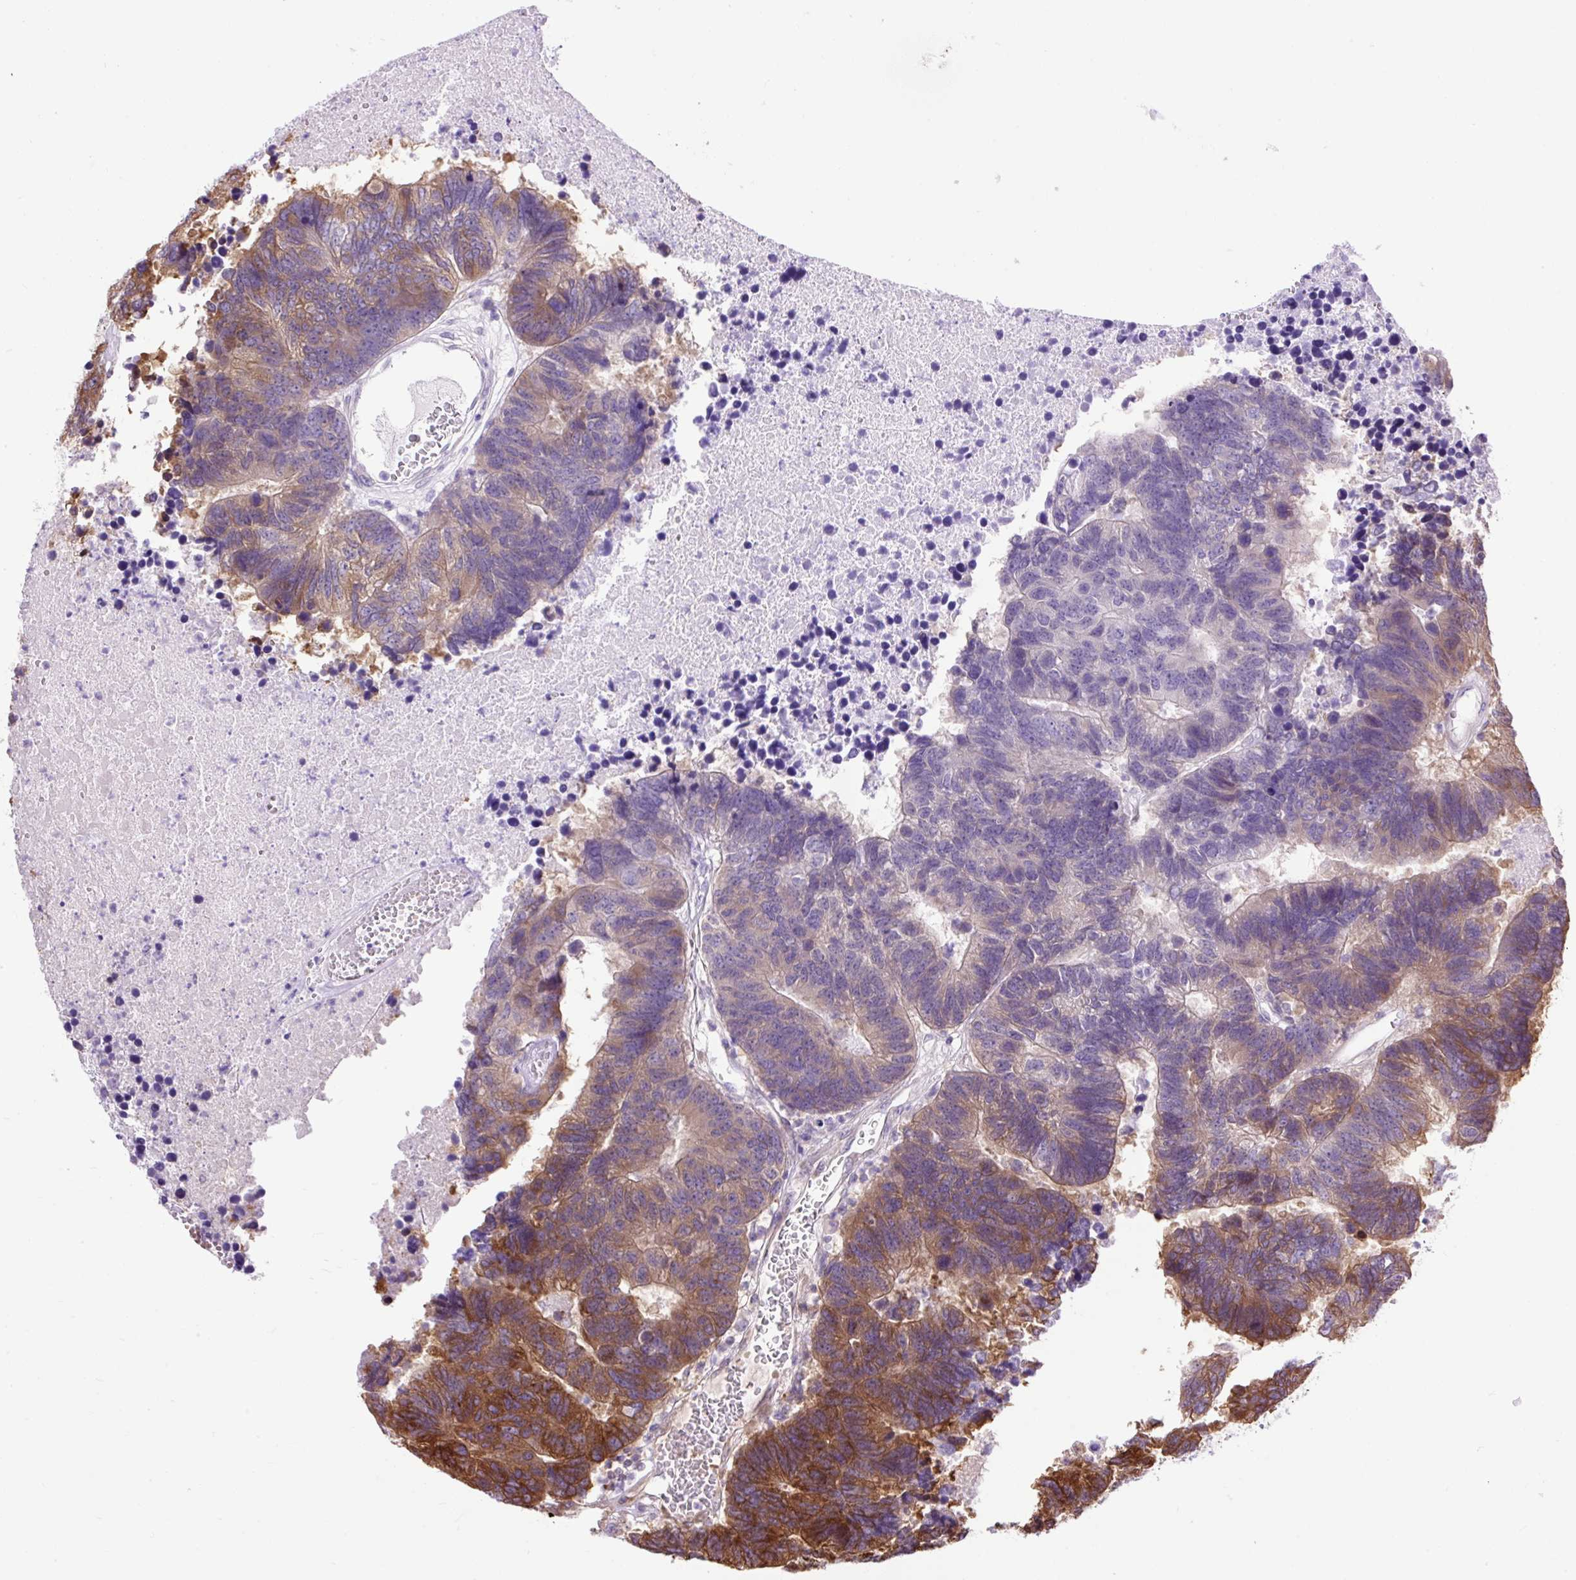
{"staining": {"intensity": "strong", "quantity": "25%-75%", "location": "cytoplasmic/membranous"}, "tissue": "colorectal cancer", "cell_type": "Tumor cells", "image_type": "cancer", "snomed": [{"axis": "morphology", "description": "Adenocarcinoma, NOS"}, {"axis": "topography", "description": "Colon"}], "caption": "The photomicrograph displays staining of colorectal cancer, revealing strong cytoplasmic/membranous protein positivity (brown color) within tumor cells.", "gene": "TRIM17", "patient": {"sex": "female", "age": 48}}